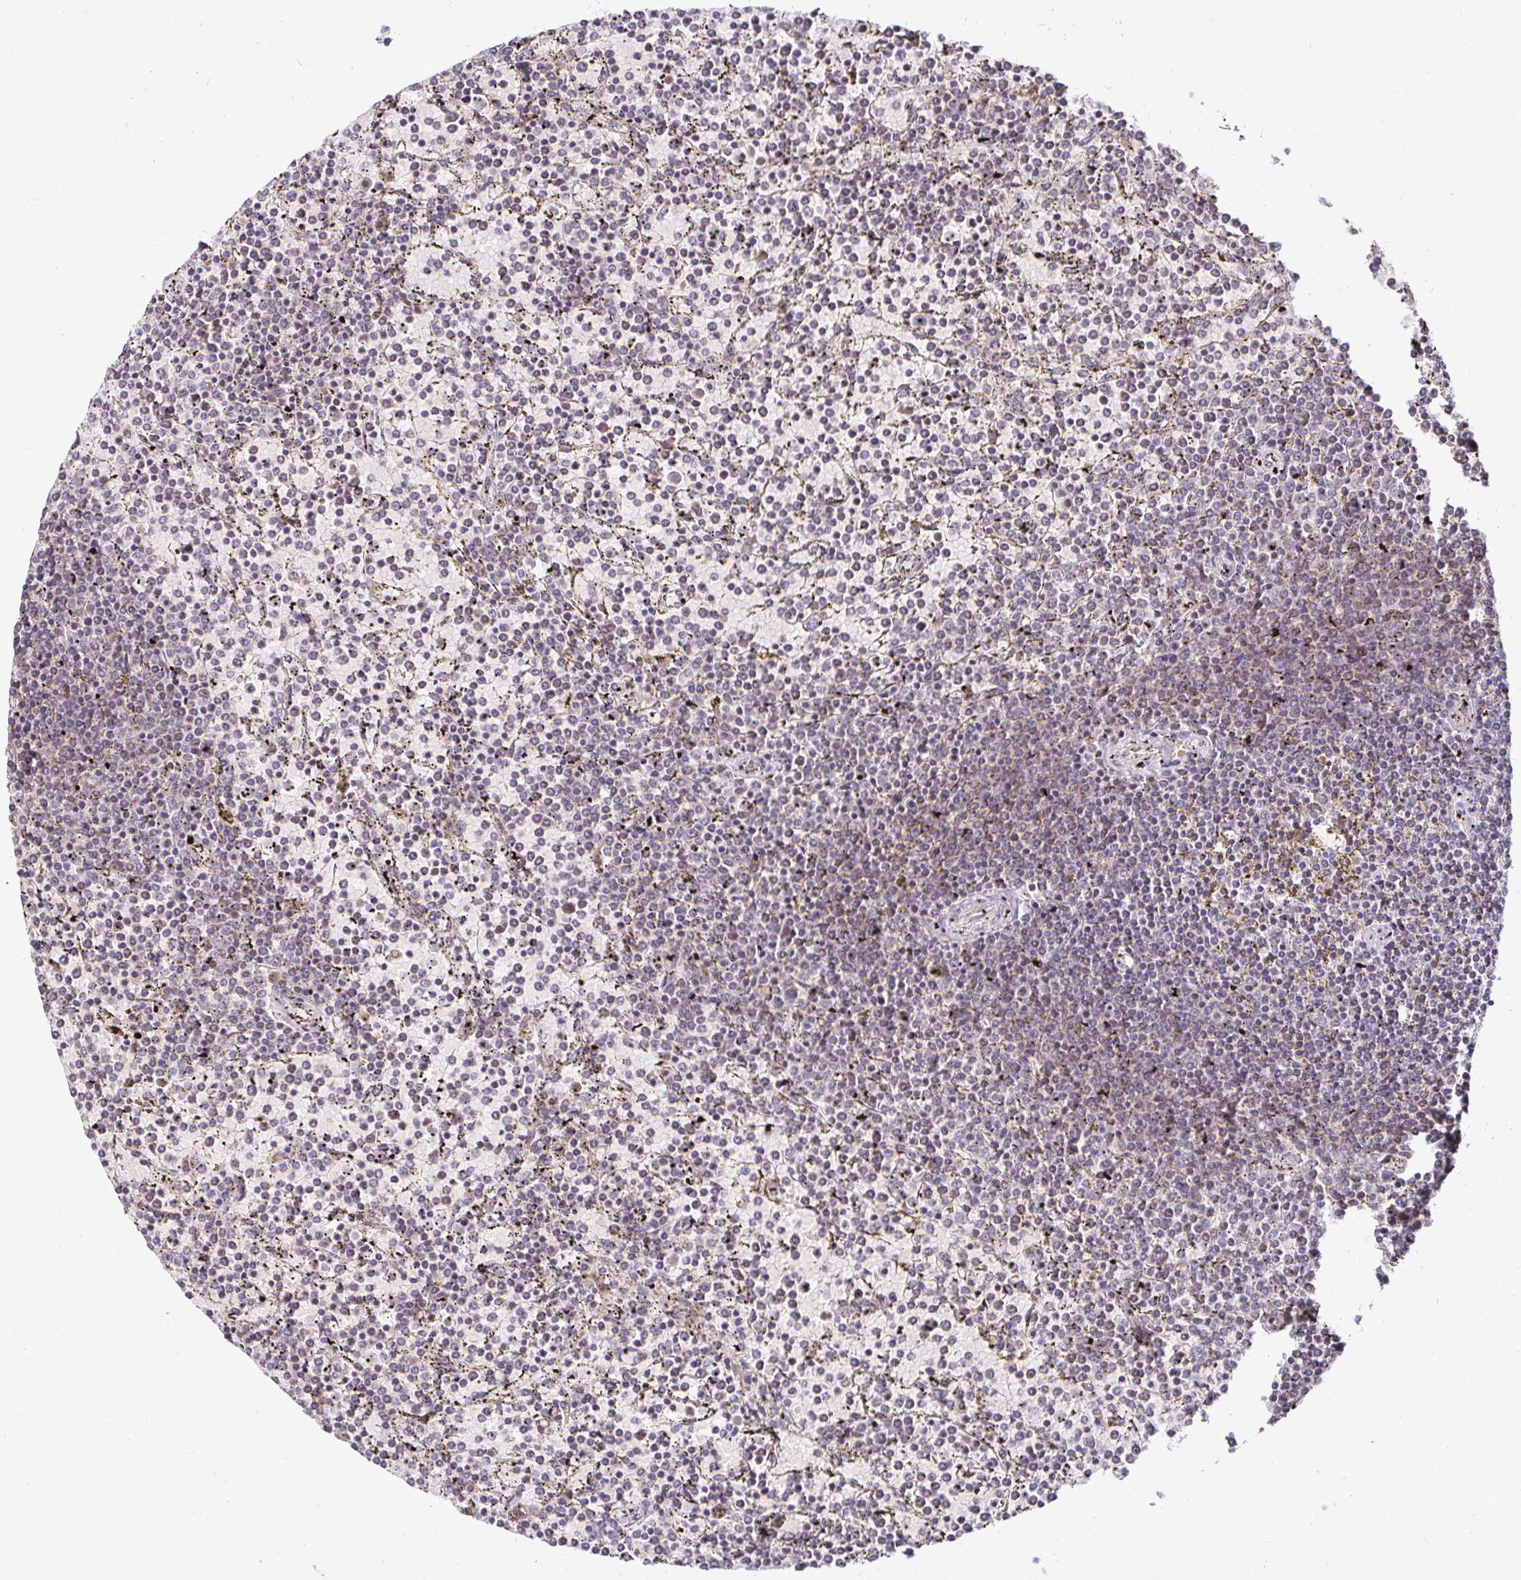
{"staining": {"intensity": "weak", "quantity": "<25%", "location": "cytoplasmic/membranous"}, "tissue": "lymphoma", "cell_type": "Tumor cells", "image_type": "cancer", "snomed": [{"axis": "morphology", "description": "Malignant lymphoma, non-Hodgkin's type, Low grade"}, {"axis": "topography", "description": "Spleen"}], "caption": "Immunohistochemistry (IHC) photomicrograph of lymphoma stained for a protein (brown), which displays no expression in tumor cells.", "gene": "SKP2", "patient": {"sex": "female", "age": 77}}